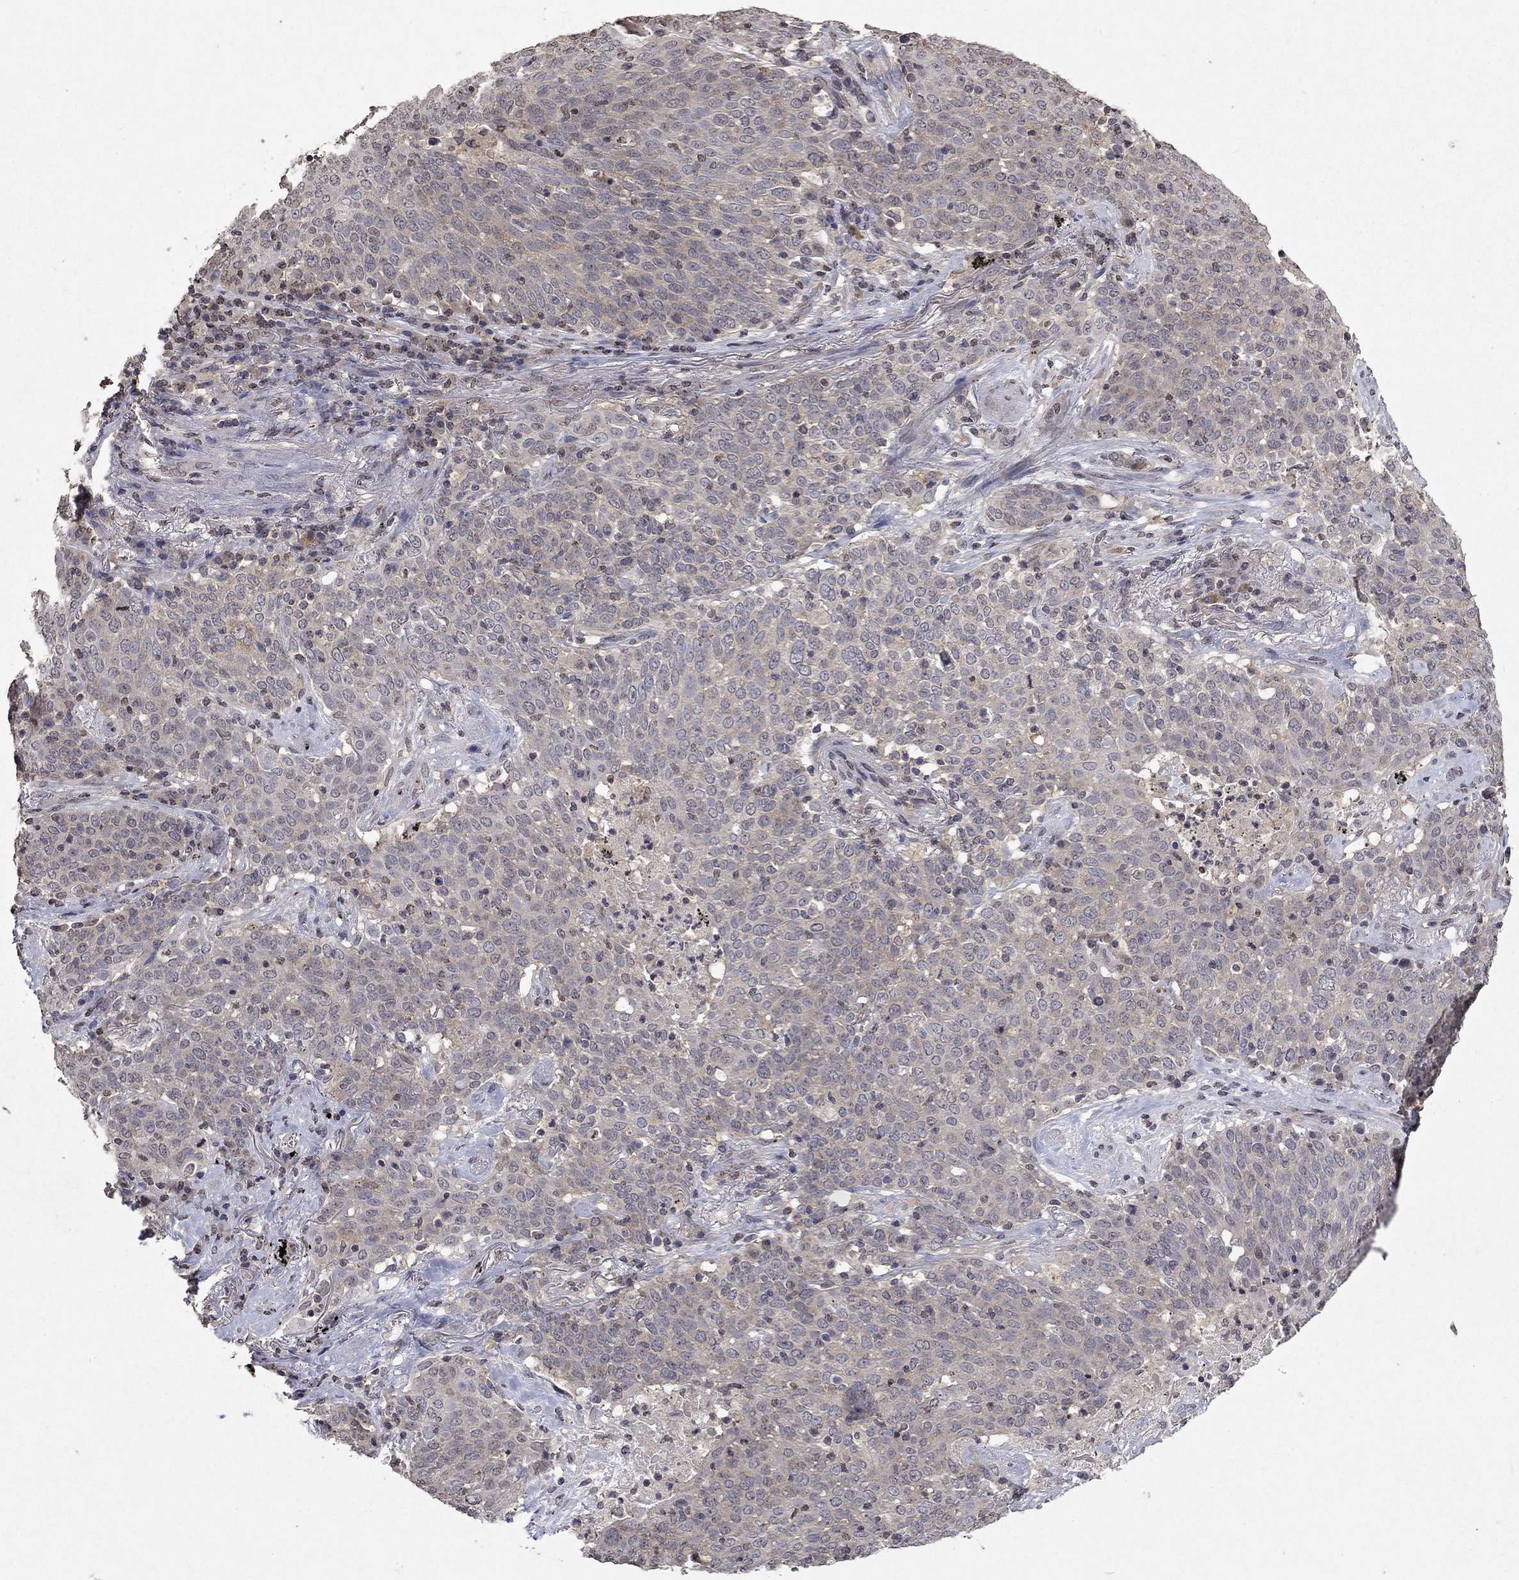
{"staining": {"intensity": "negative", "quantity": "none", "location": "none"}, "tissue": "lung cancer", "cell_type": "Tumor cells", "image_type": "cancer", "snomed": [{"axis": "morphology", "description": "Squamous cell carcinoma, NOS"}, {"axis": "topography", "description": "Lung"}], "caption": "Tumor cells are negative for protein expression in human lung squamous cell carcinoma. (IHC, brightfield microscopy, high magnification).", "gene": "TTC38", "patient": {"sex": "male", "age": 82}}